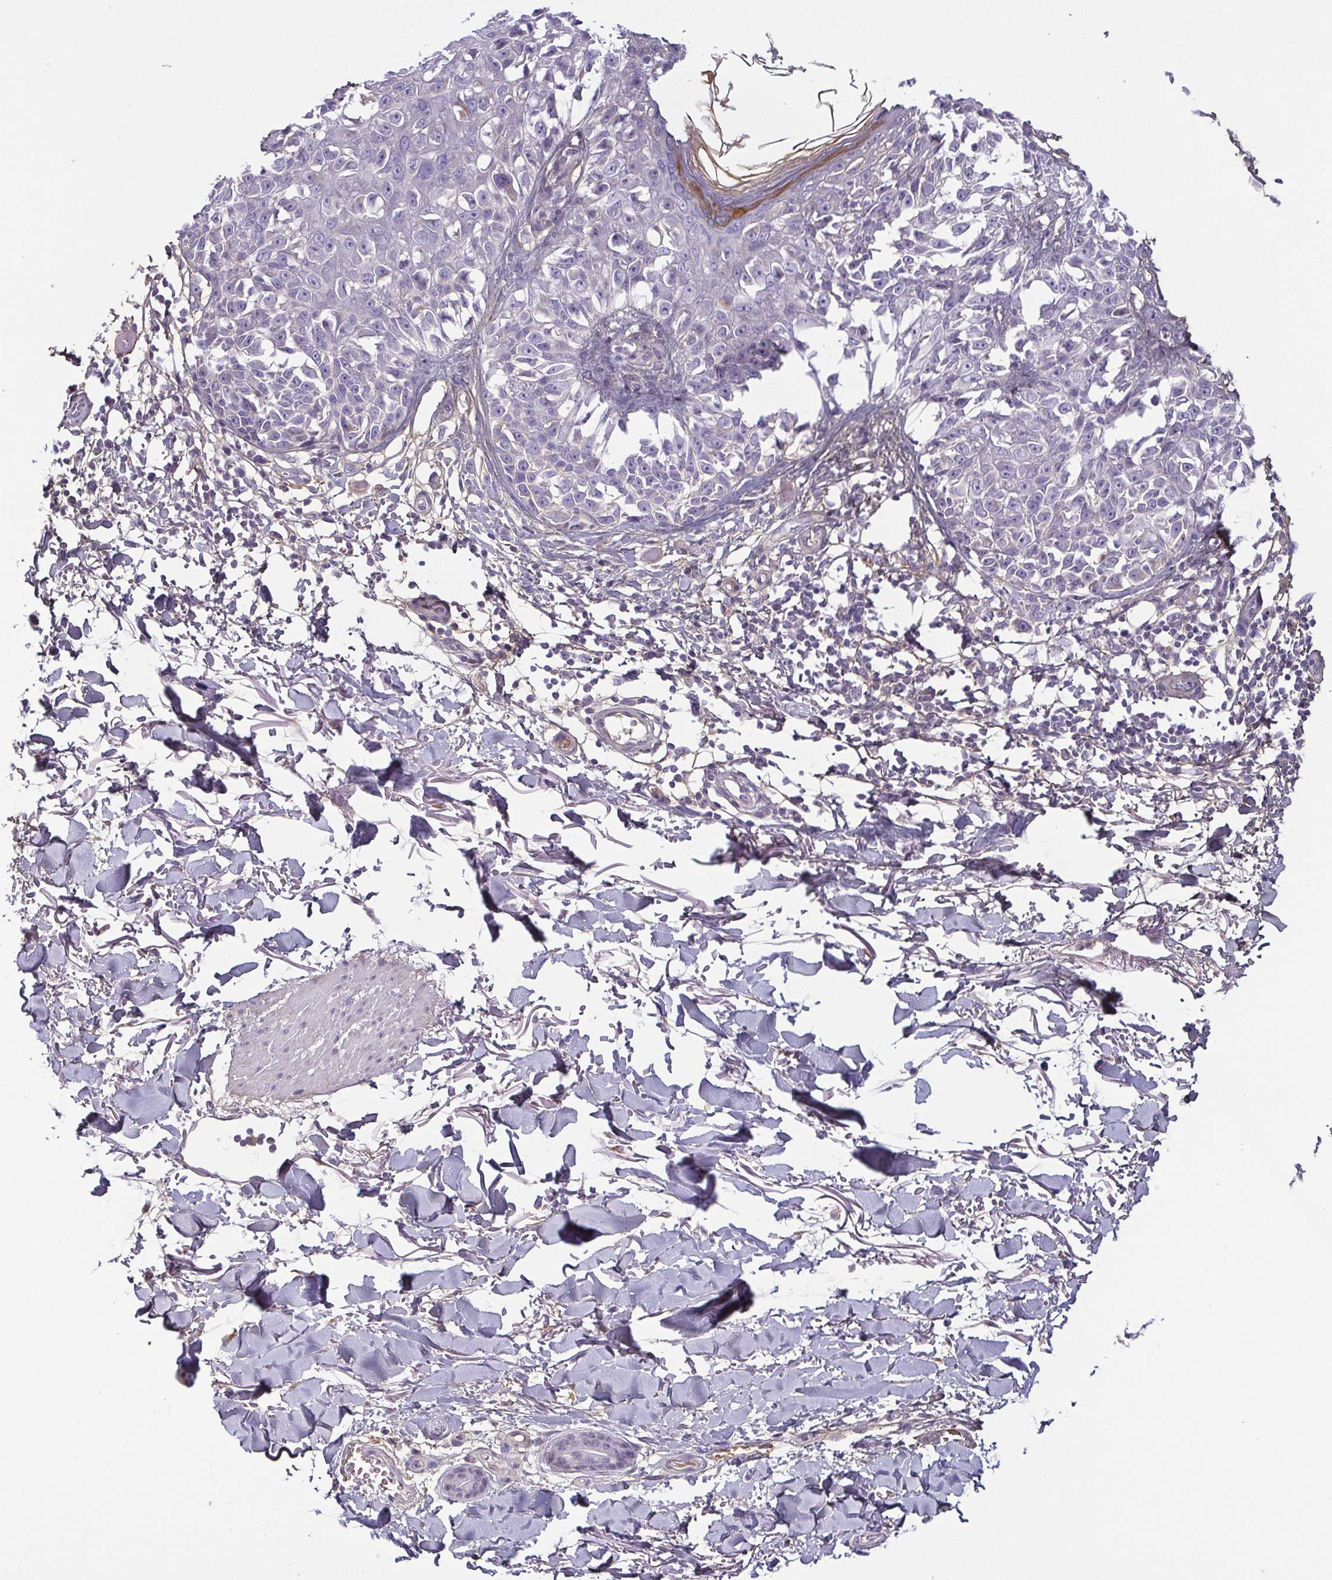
{"staining": {"intensity": "negative", "quantity": "none", "location": "none"}, "tissue": "melanoma", "cell_type": "Tumor cells", "image_type": "cancer", "snomed": [{"axis": "morphology", "description": "Malignant melanoma, NOS"}, {"axis": "topography", "description": "Skin"}], "caption": "Protein analysis of melanoma demonstrates no significant positivity in tumor cells. The staining was performed using DAB to visualize the protein expression in brown, while the nuclei were stained in blue with hematoxylin (Magnification: 20x).", "gene": "ECM1", "patient": {"sex": "male", "age": 73}}